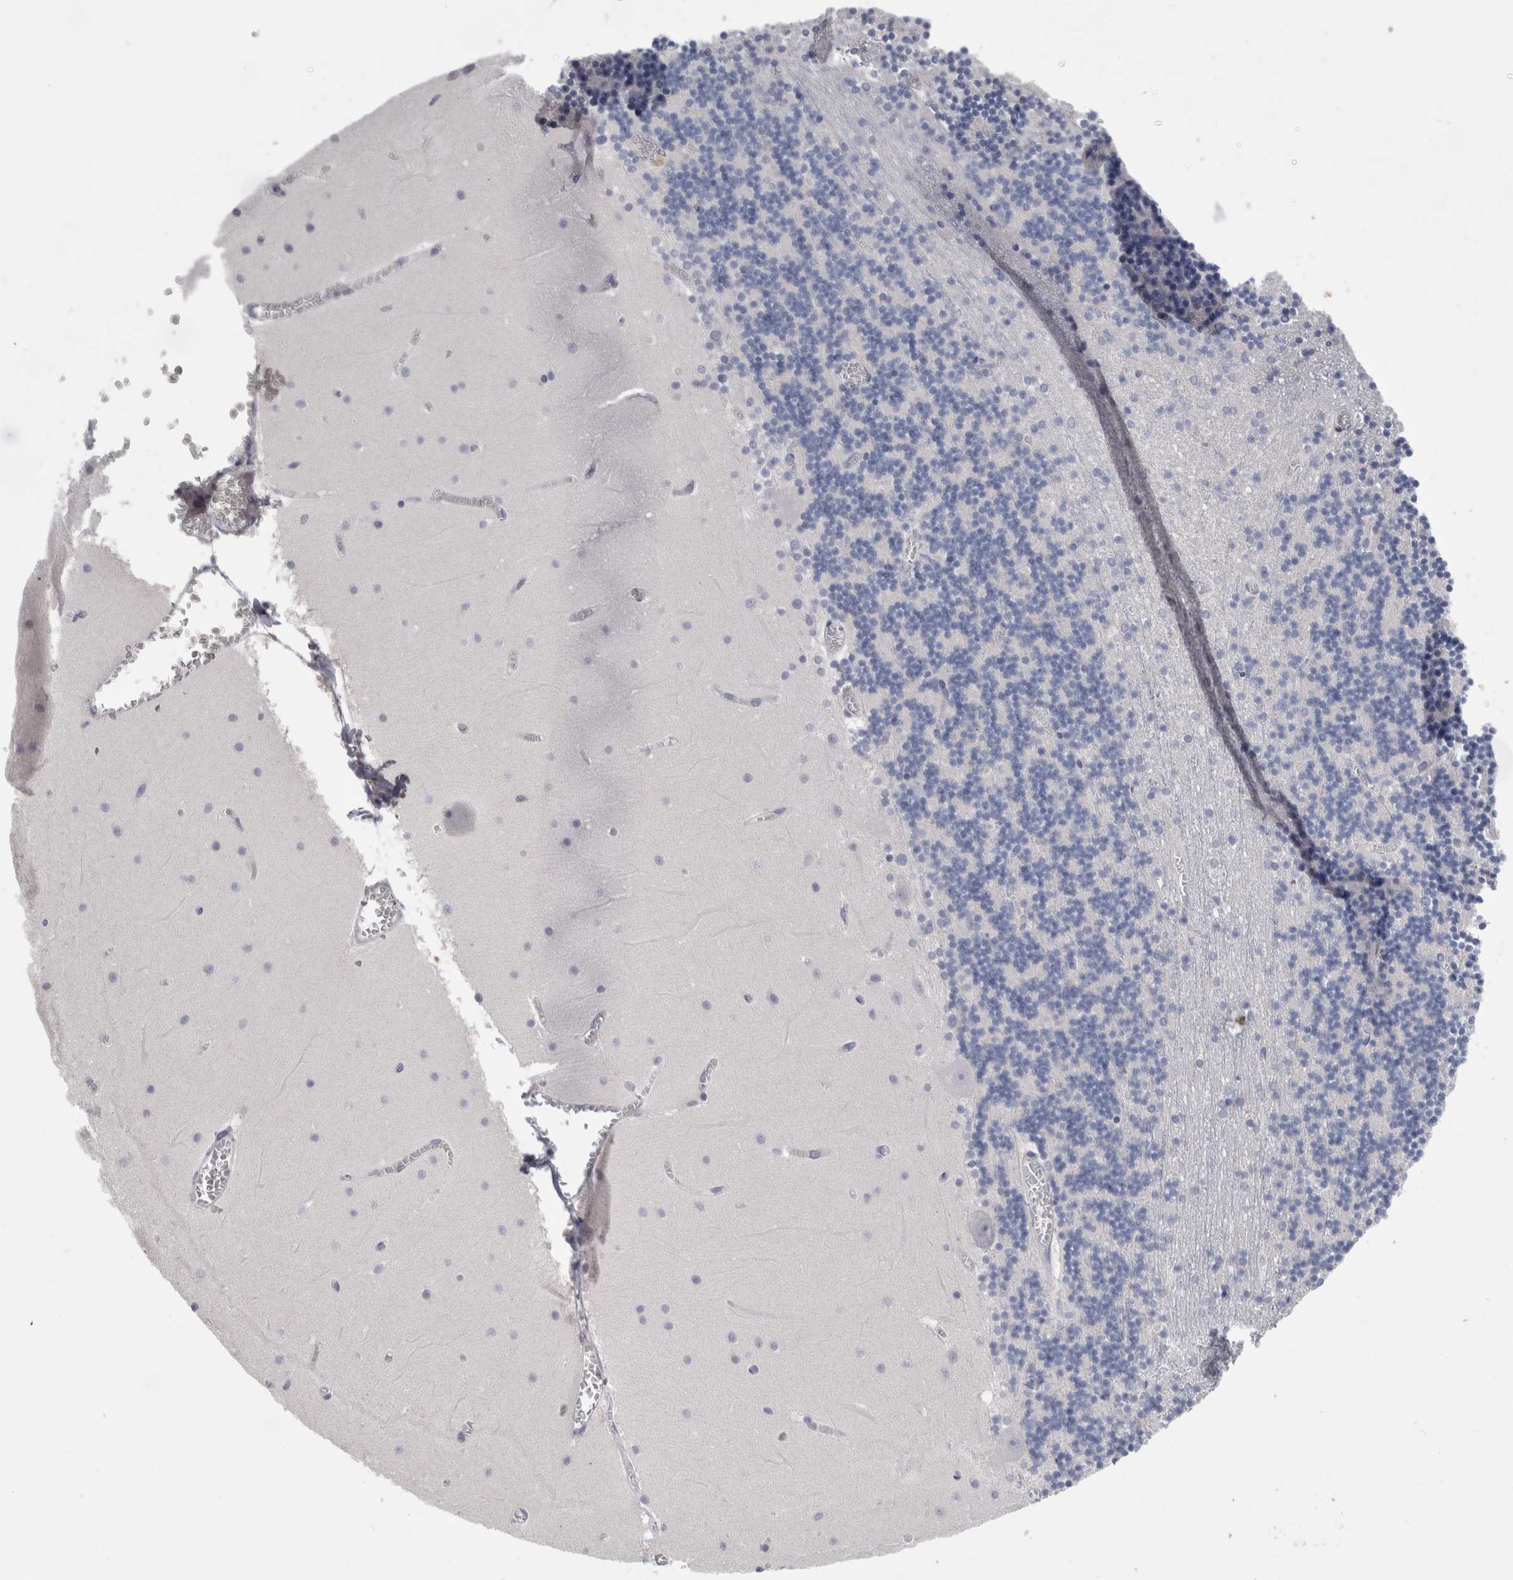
{"staining": {"intensity": "negative", "quantity": "none", "location": "none"}, "tissue": "cerebellum", "cell_type": "Cells in granular layer", "image_type": "normal", "snomed": [{"axis": "morphology", "description": "Normal tissue, NOS"}, {"axis": "topography", "description": "Cerebellum"}], "caption": "IHC micrograph of unremarkable cerebellum: cerebellum stained with DAB displays no significant protein positivity in cells in granular layer.", "gene": "DCTN6", "patient": {"sex": "female", "age": 28}}